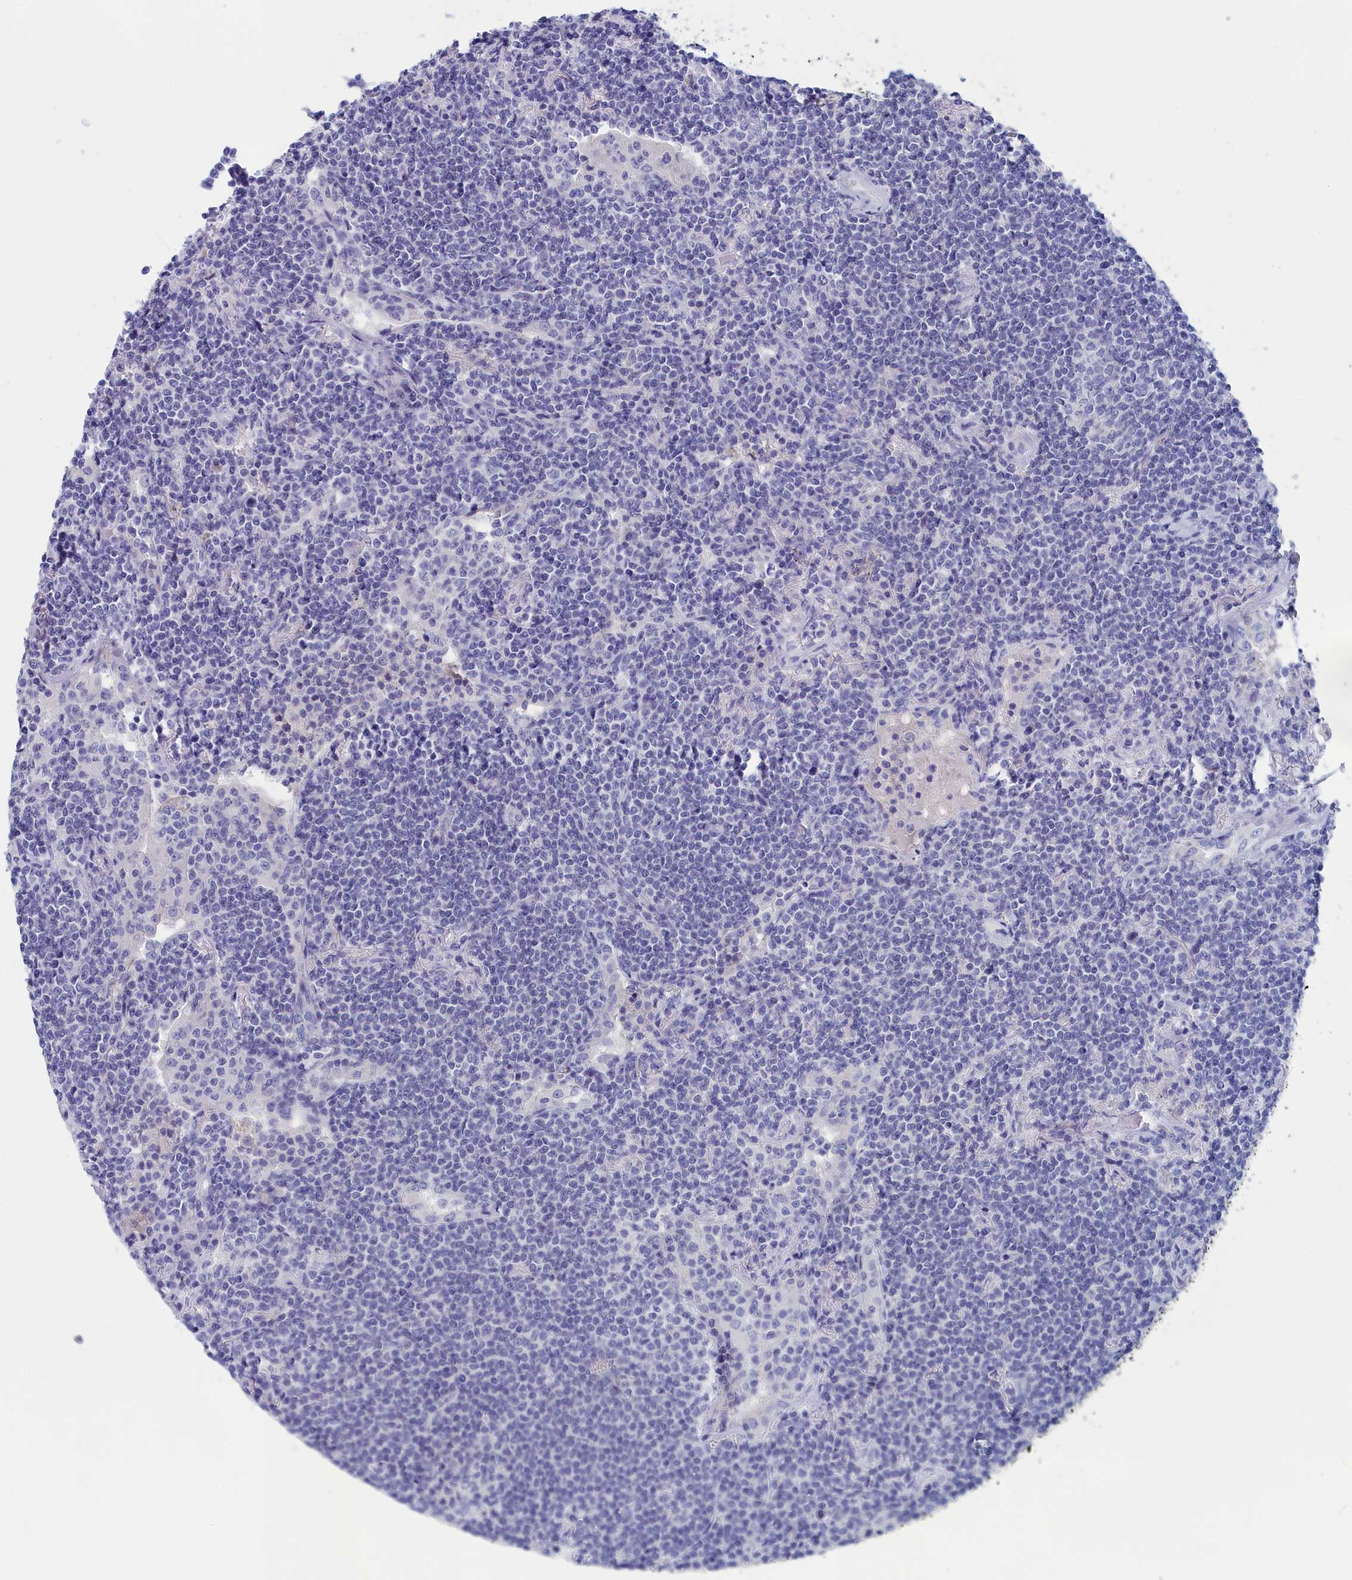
{"staining": {"intensity": "negative", "quantity": "none", "location": "none"}, "tissue": "lymphoma", "cell_type": "Tumor cells", "image_type": "cancer", "snomed": [{"axis": "morphology", "description": "Malignant lymphoma, non-Hodgkin's type, Low grade"}, {"axis": "topography", "description": "Lung"}], "caption": "Tumor cells show no significant staining in malignant lymphoma, non-Hodgkin's type (low-grade).", "gene": "ANKRD2", "patient": {"sex": "female", "age": 71}}